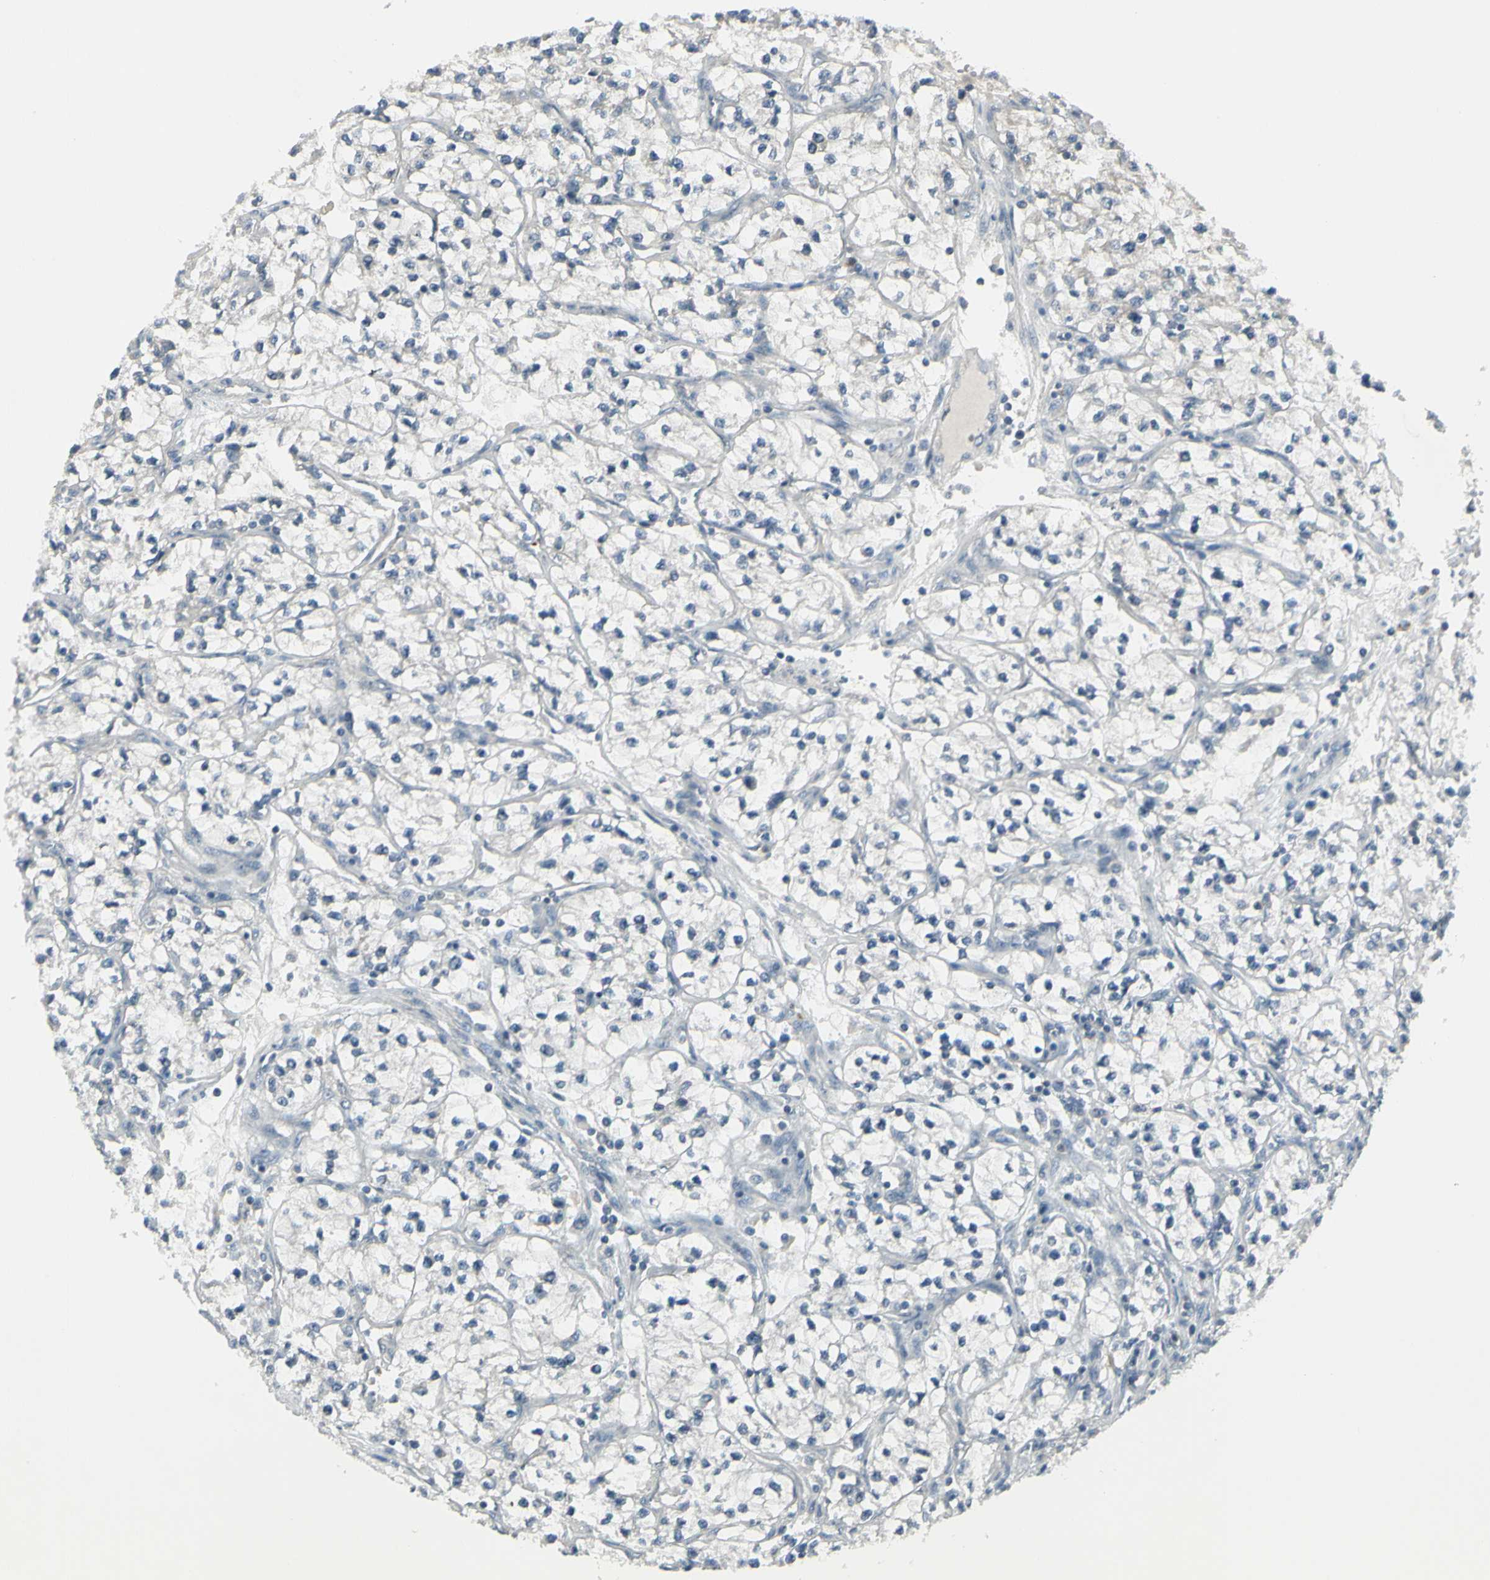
{"staining": {"intensity": "negative", "quantity": "none", "location": "none"}, "tissue": "renal cancer", "cell_type": "Tumor cells", "image_type": "cancer", "snomed": [{"axis": "morphology", "description": "Adenocarcinoma, NOS"}, {"axis": "topography", "description": "Kidney"}], "caption": "Histopathology image shows no significant protein staining in tumor cells of renal cancer. The staining is performed using DAB (3,3'-diaminobenzidine) brown chromogen with nuclei counter-stained in using hematoxylin.", "gene": "CCNB2", "patient": {"sex": "female", "age": 57}}